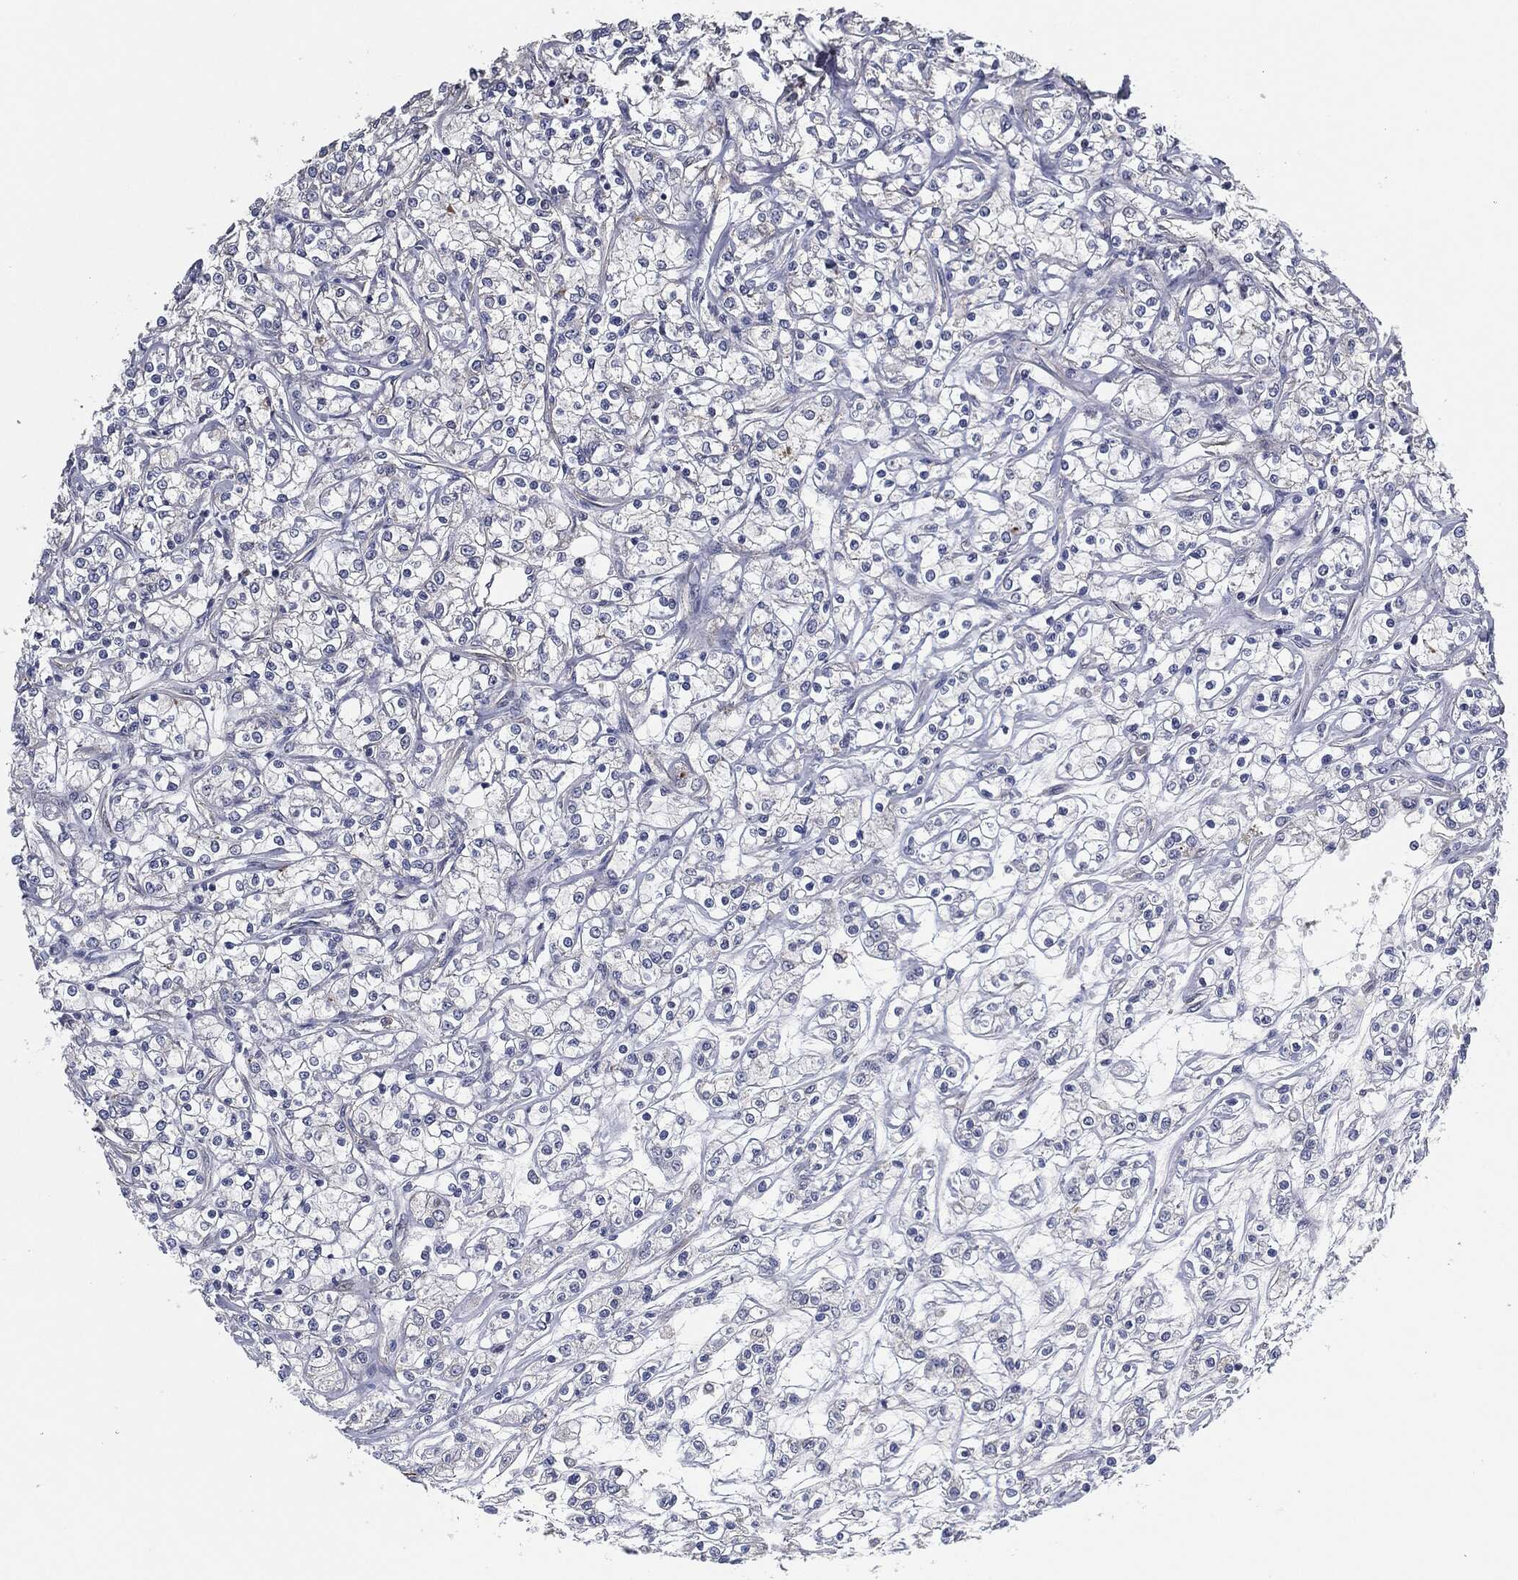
{"staining": {"intensity": "negative", "quantity": "none", "location": "none"}, "tissue": "renal cancer", "cell_type": "Tumor cells", "image_type": "cancer", "snomed": [{"axis": "morphology", "description": "Adenocarcinoma, NOS"}, {"axis": "topography", "description": "Kidney"}], "caption": "IHC image of human renal cancer (adenocarcinoma) stained for a protein (brown), which displays no positivity in tumor cells.", "gene": "SVIL", "patient": {"sex": "female", "age": 59}}